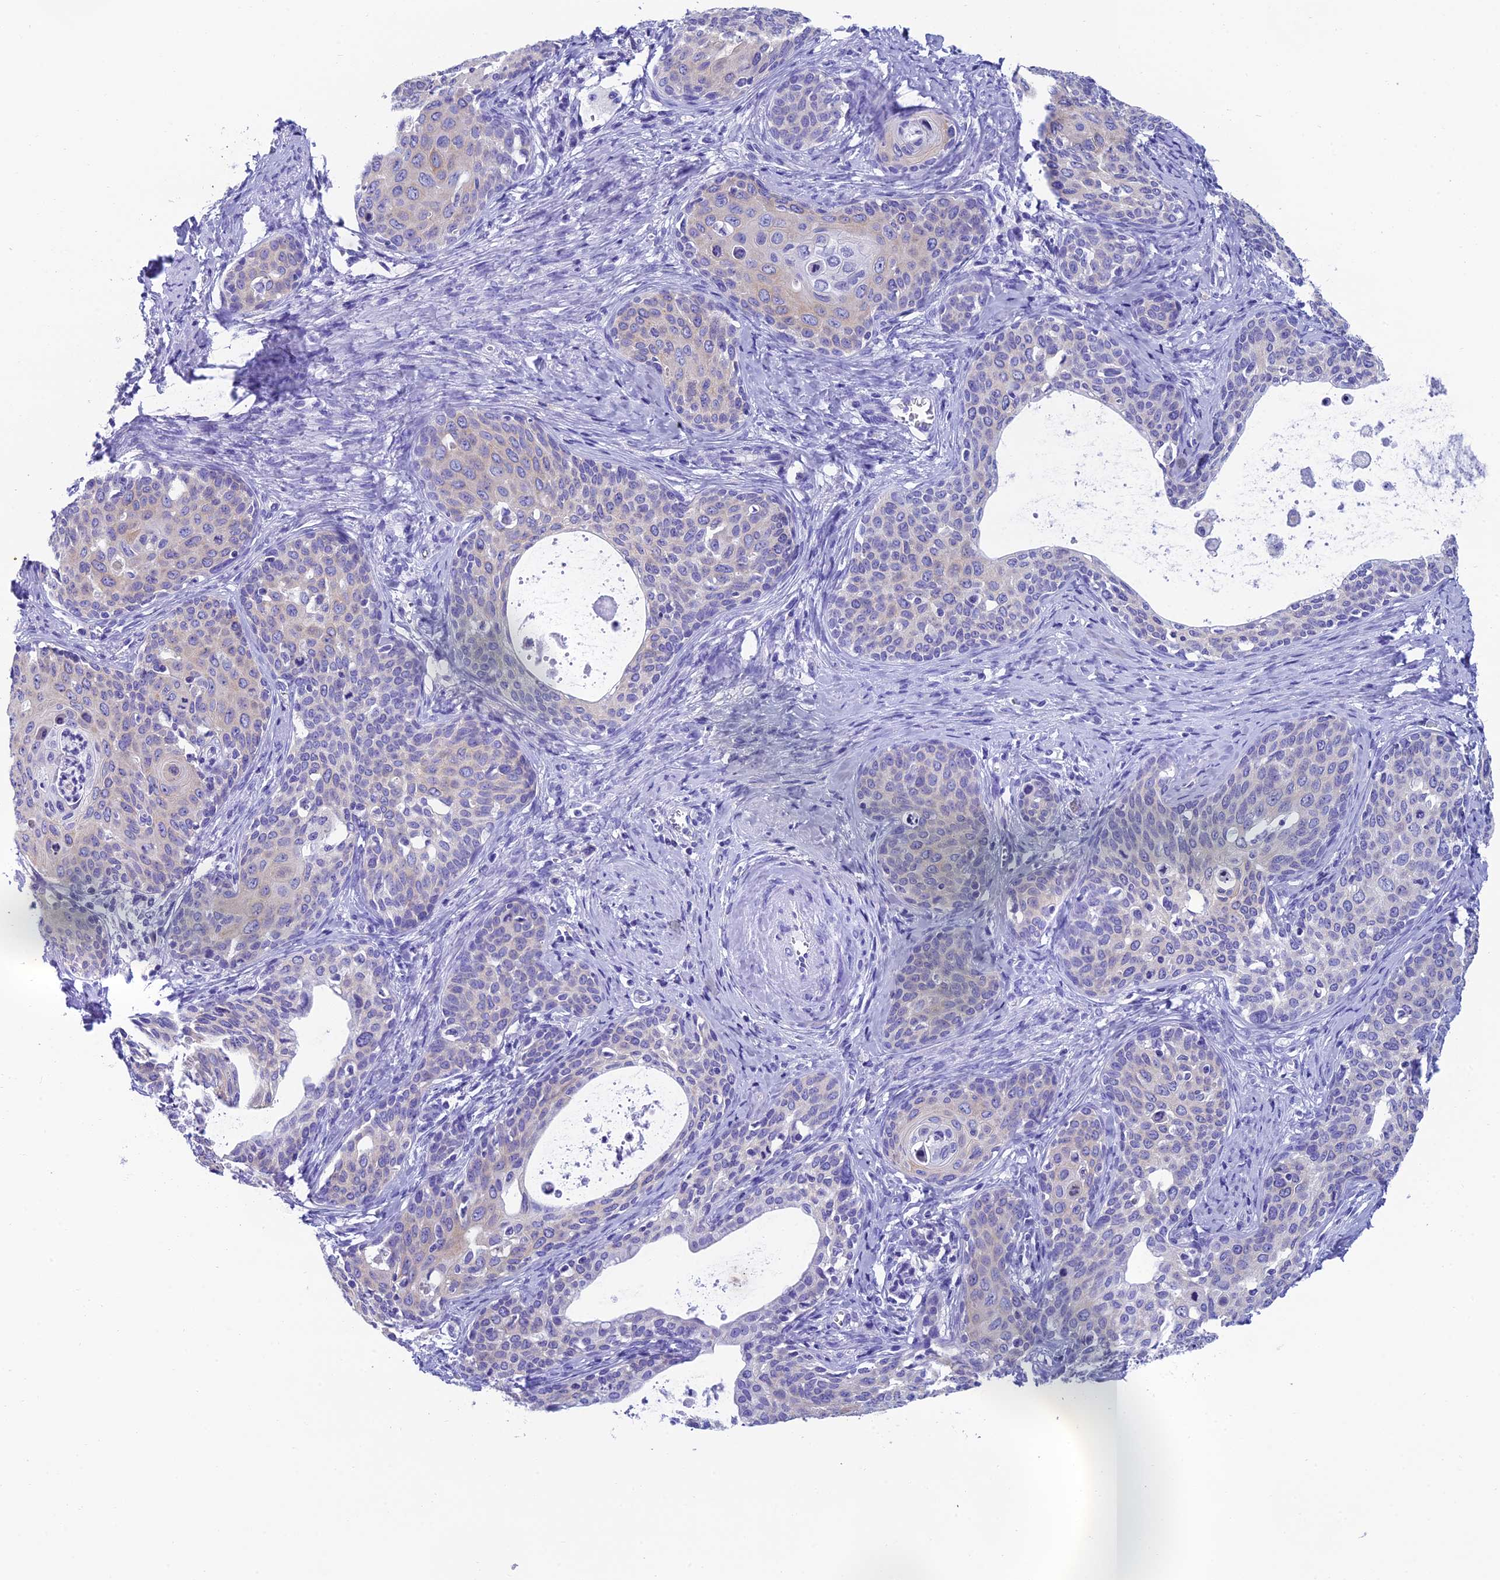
{"staining": {"intensity": "negative", "quantity": "none", "location": "none"}, "tissue": "cervical cancer", "cell_type": "Tumor cells", "image_type": "cancer", "snomed": [{"axis": "morphology", "description": "Squamous cell carcinoma, NOS"}, {"axis": "topography", "description": "Cervix"}], "caption": "The IHC photomicrograph has no significant expression in tumor cells of cervical squamous cell carcinoma tissue.", "gene": "REEP4", "patient": {"sex": "female", "age": 52}}